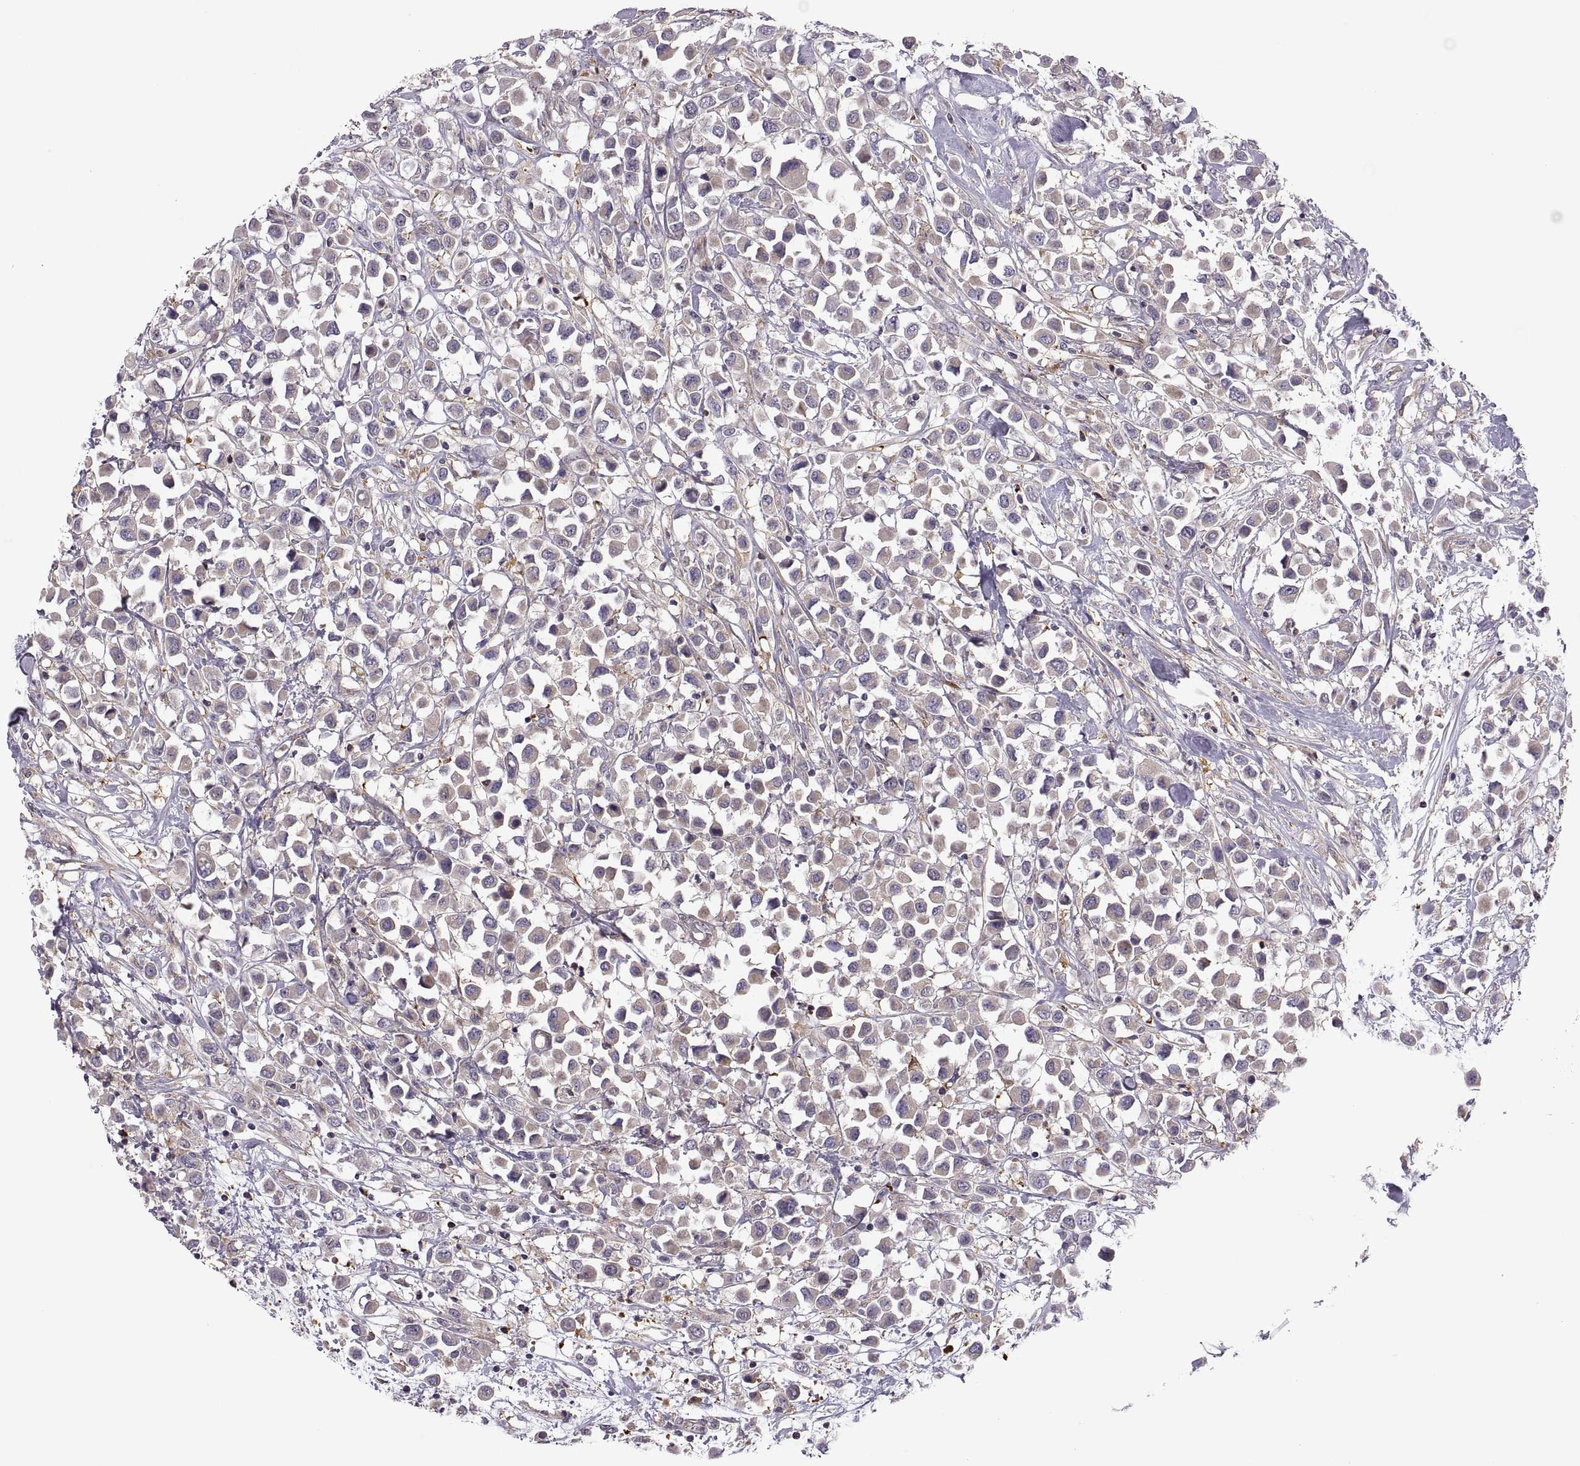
{"staining": {"intensity": "weak", "quantity": "25%-75%", "location": "cytoplasmic/membranous"}, "tissue": "breast cancer", "cell_type": "Tumor cells", "image_type": "cancer", "snomed": [{"axis": "morphology", "description": "Duct carcinoma"}, {"axis": "topography", "description": "Breast"}], "caption": "Human breast intraductal carcinoma stained for a protein (brown) exhibits weak cytoplasmic/membranous positive expression in approximately 25%-75% of tumor cells.", "gene": "SPATA32", "patient": {"sex": "female", "age": 61}}